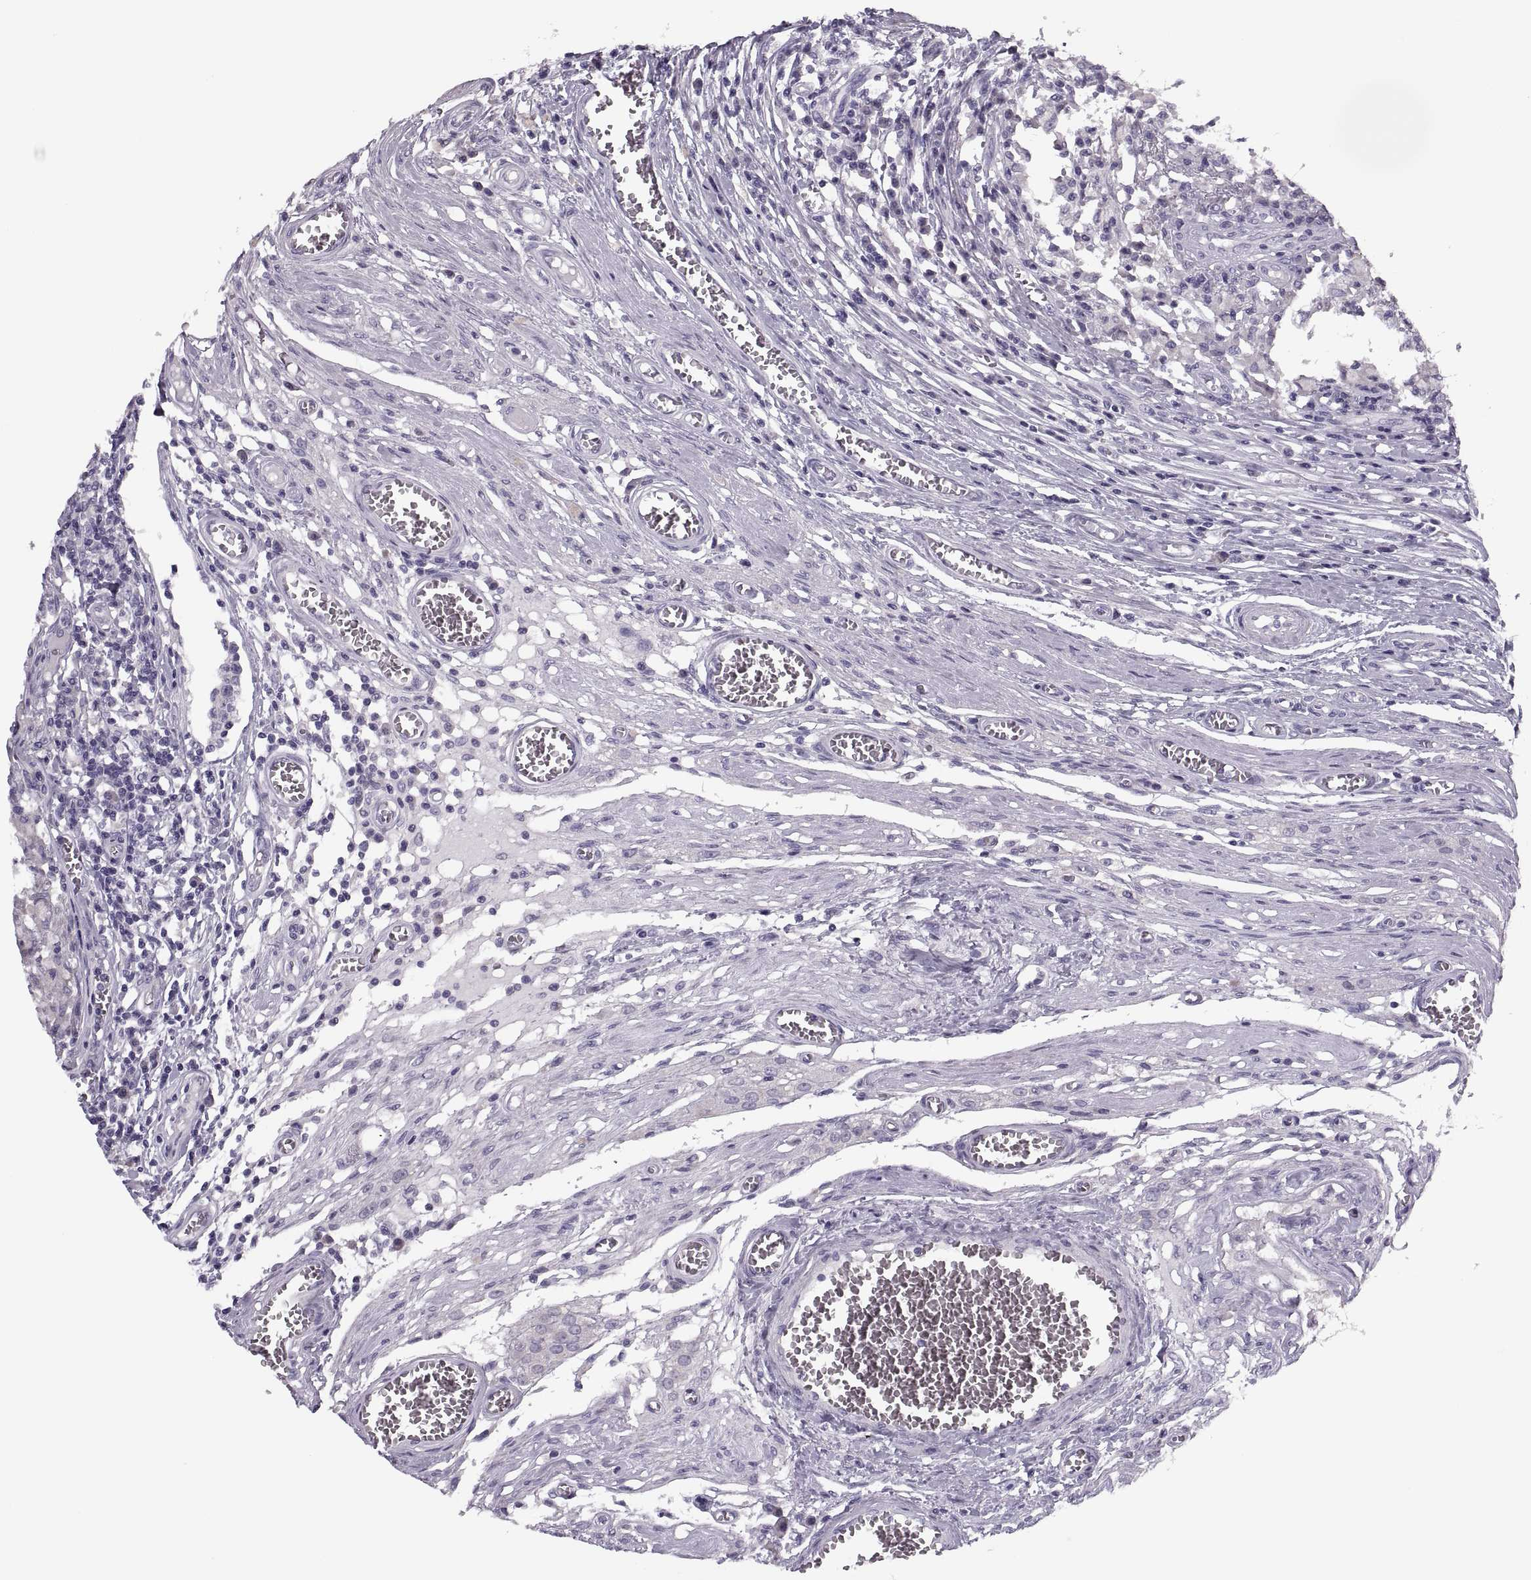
{"staining": {"intensity": "negative", "quantity": "none", "location": "none"}, "tissue": "testis cancer", "cell_type": "Tumor cells", "image_type": "cancer", "snomed": [{"axis": "morphology", "description": "Carcinoma, Embryonal, NOS"}, {"axis": "topography", "description": "Testis"}], "caption": "There is no significant staining in tumor cells of testis cancer.", "gene": "PRSS54", "patient": {"sex": "male", "age": 36}}